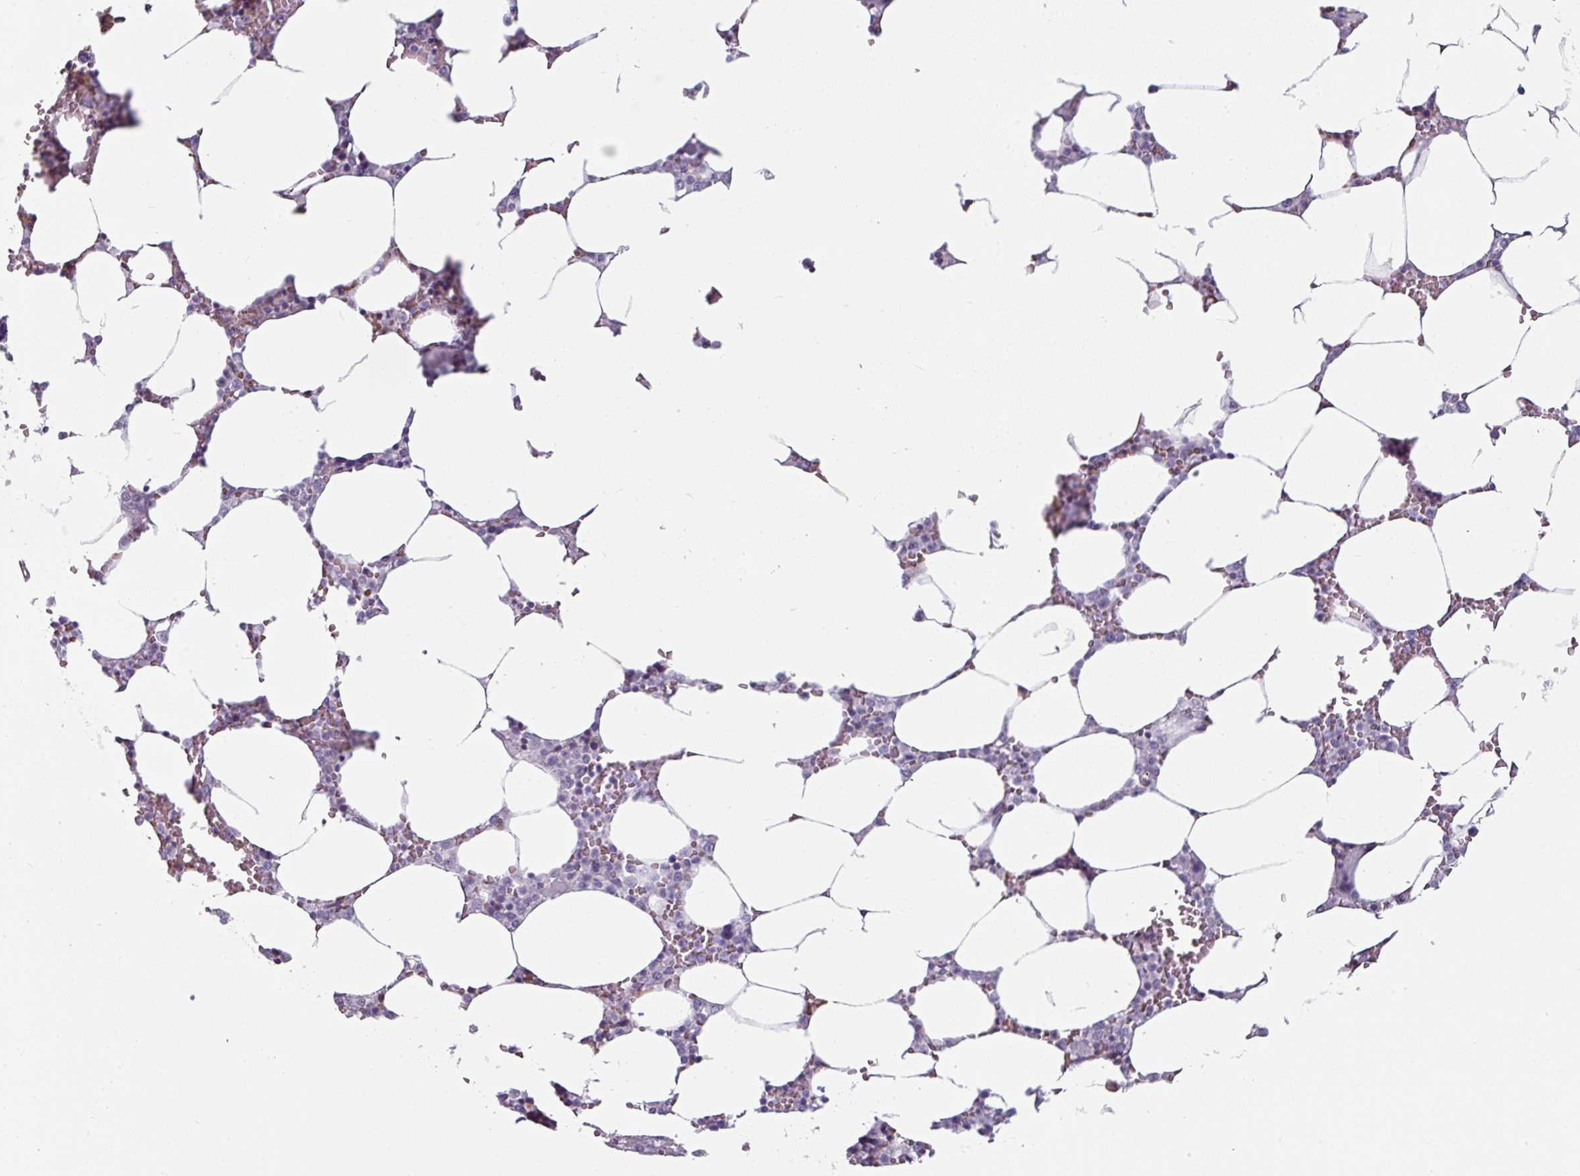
{"staining": {"intensity": "negative", "quantity": "none", "location": "none"}, "tissue": "bone marrow", "cell_type": "Hematopoietic cells", "image_type": "normal", "snomed": [{"axis": "morphology", "description": "Normal tissue, NOS"}, {"axis": "topography", "description": "Bone marrow"}], "caption": "This is a micrograph of IHC staining of benign bone marrow, which shows no expression in hematopoietic cells.", "gene": "CLCA1", "patient": {"sex": "male", "age": 64}}